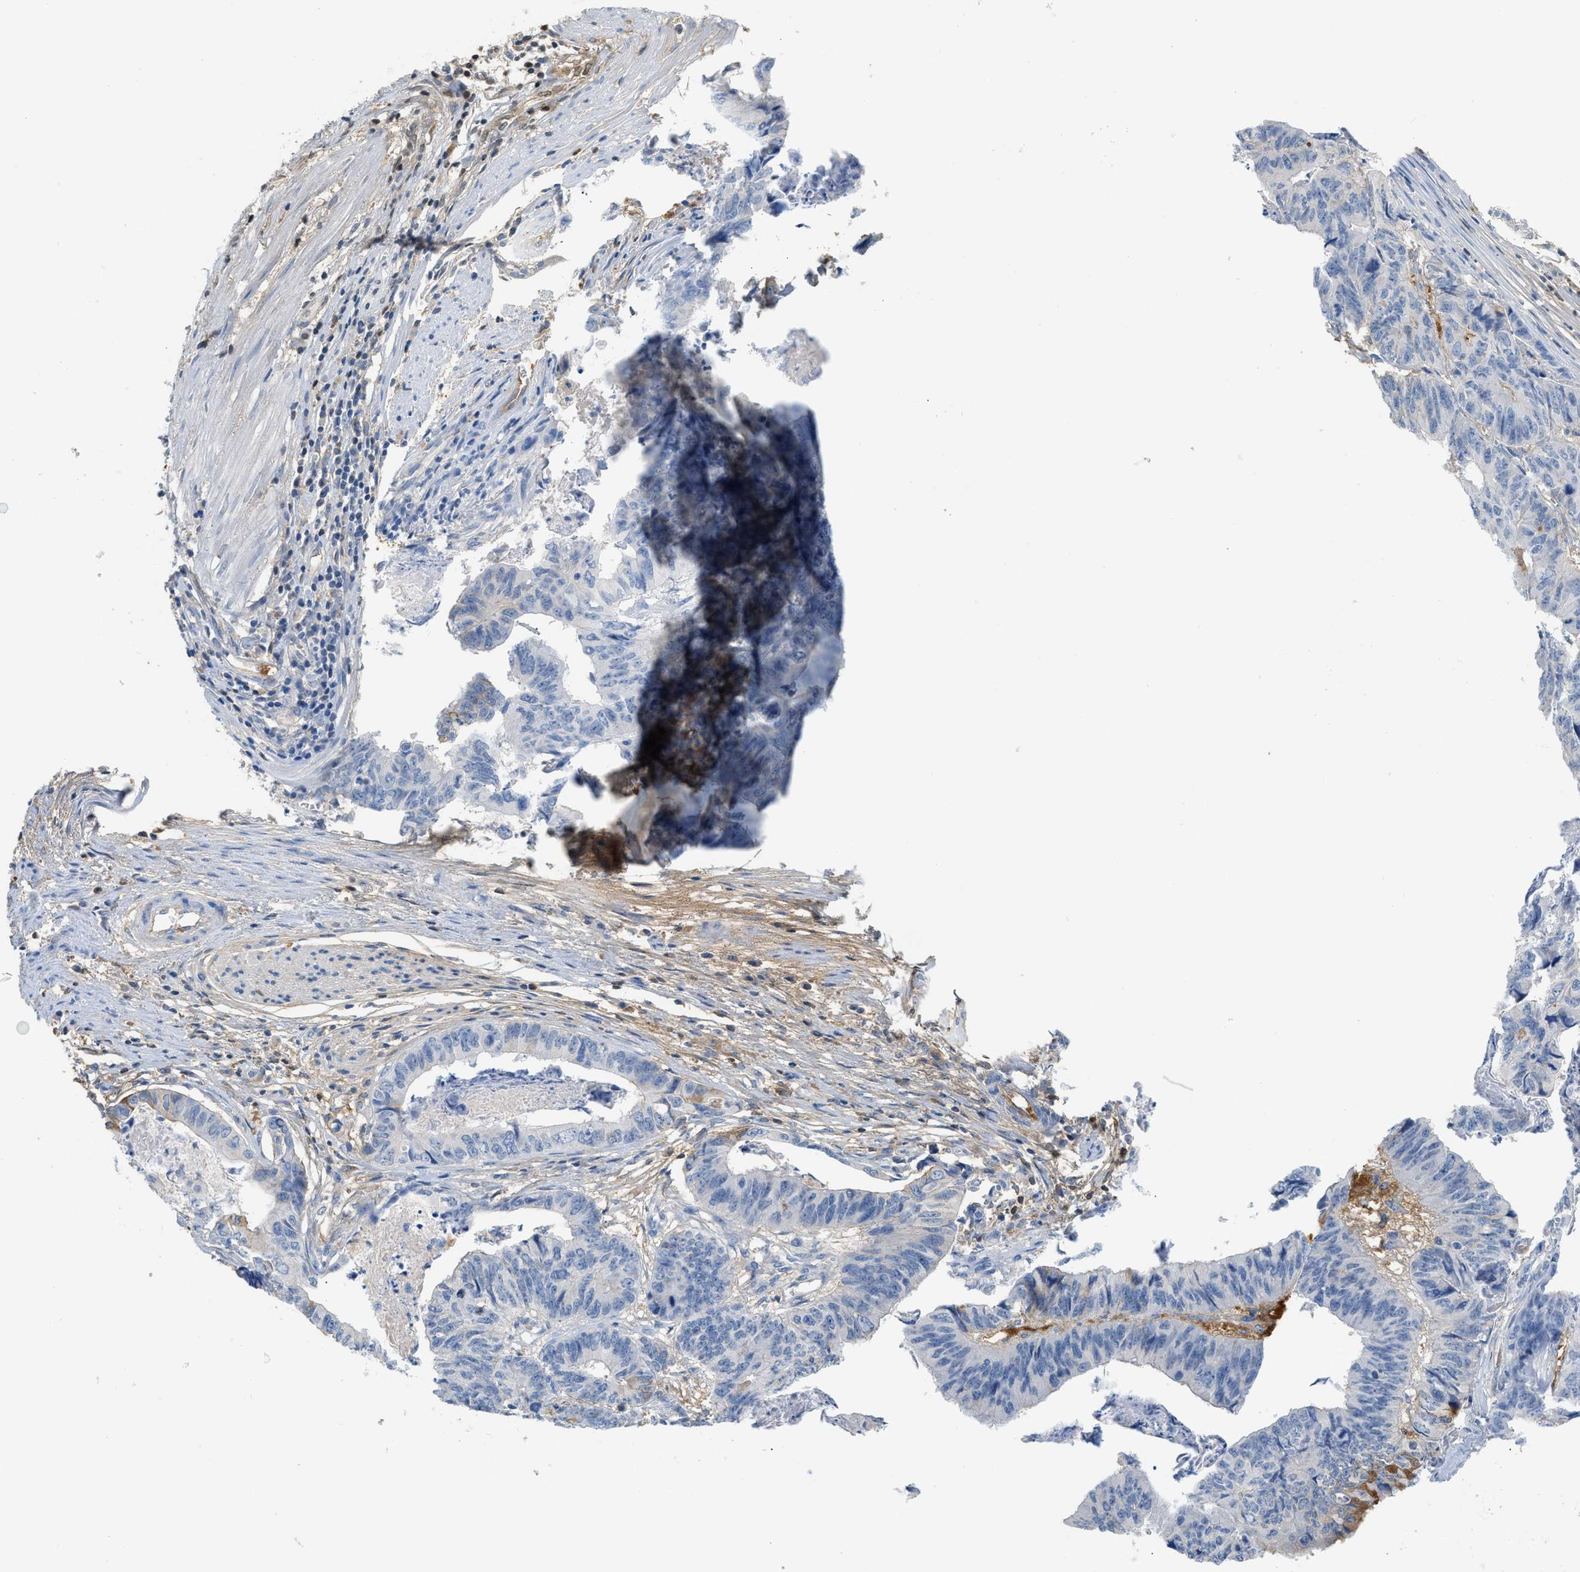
{"staining": {"intensity": "negative", "quantity": "none", "location": "none"}, "tissue": "stomach cancer", "cell_type": "Tumor cells", "image_type": "cancer", "snomed": [{"axis": "morphology", "description": "Adenocarcinoma, NOS"}, {"axis": "topography", "description": "Stomach, lower"}], "caption": "Immunohistochemical staining of adenocarcinoma (stomach) exhibits no significant positivity in tumor cells. The staining is performed using DAB (3,3'-diaminobenzidine) brown chromogen with nuclei counter-stained in using hematoxylin.", "gene": "CFI", "patient": {"sex": "male", "age": 77}}